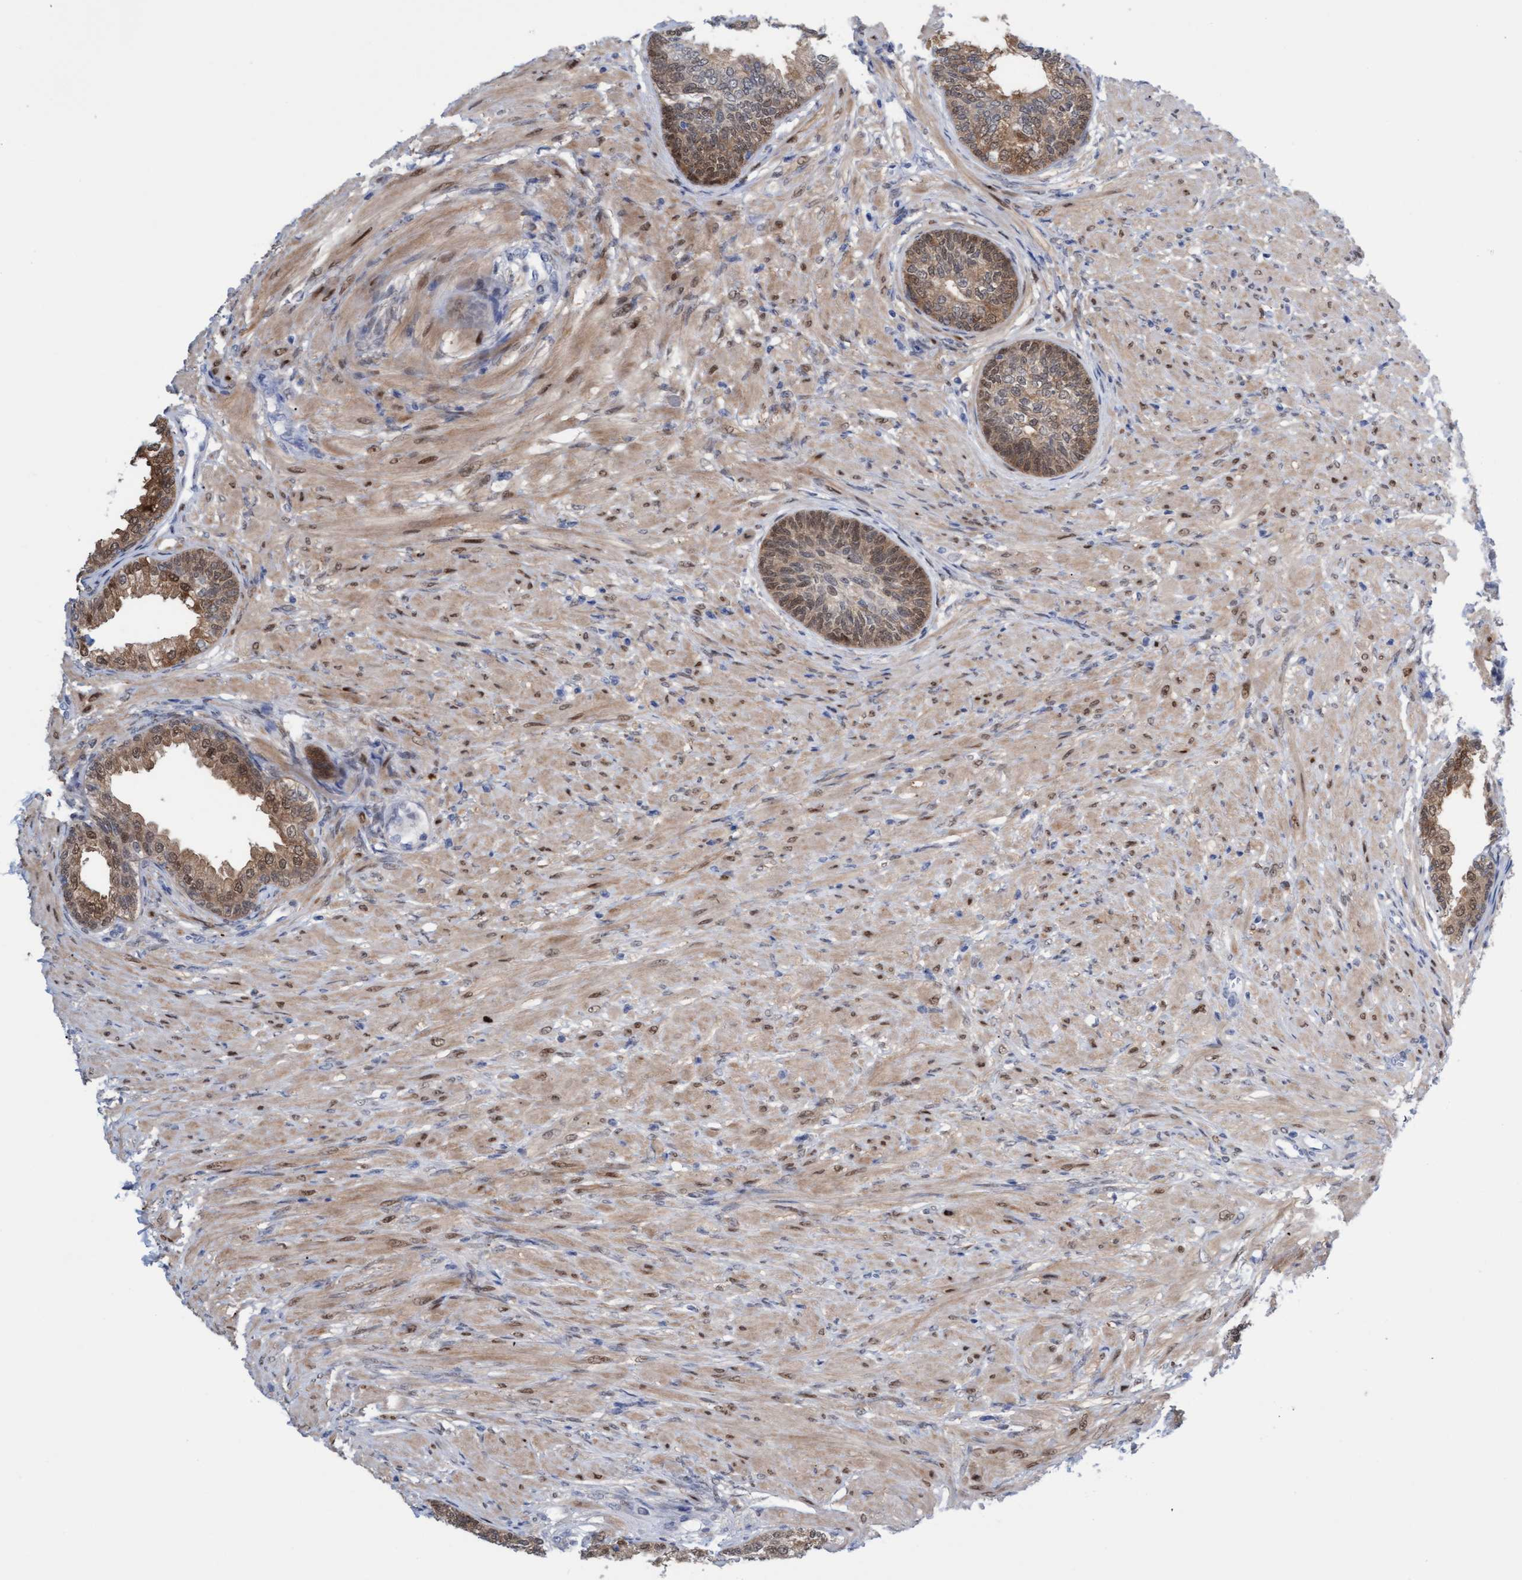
{"staining": {"intensity": "moderate", "quantity": ">75%", "location": "cytoplasmic/membranous,nuclear"}, "tissue": "prostate", "cell_type": "Glandular cells", "image_type": "normal", "snomed": [{"axis": "morphology", "description": "Normal tissue, NOS"}, {"axis": "topography", "description": "Prostate"}], "caption": "A brown stain highlights moderate cytoplasmic/membranous,nuclear staining of a protein in glandular cells of unremarkable prostate.", "gene": "PINX1", "patient": {"sex": "male", "age": 76}}